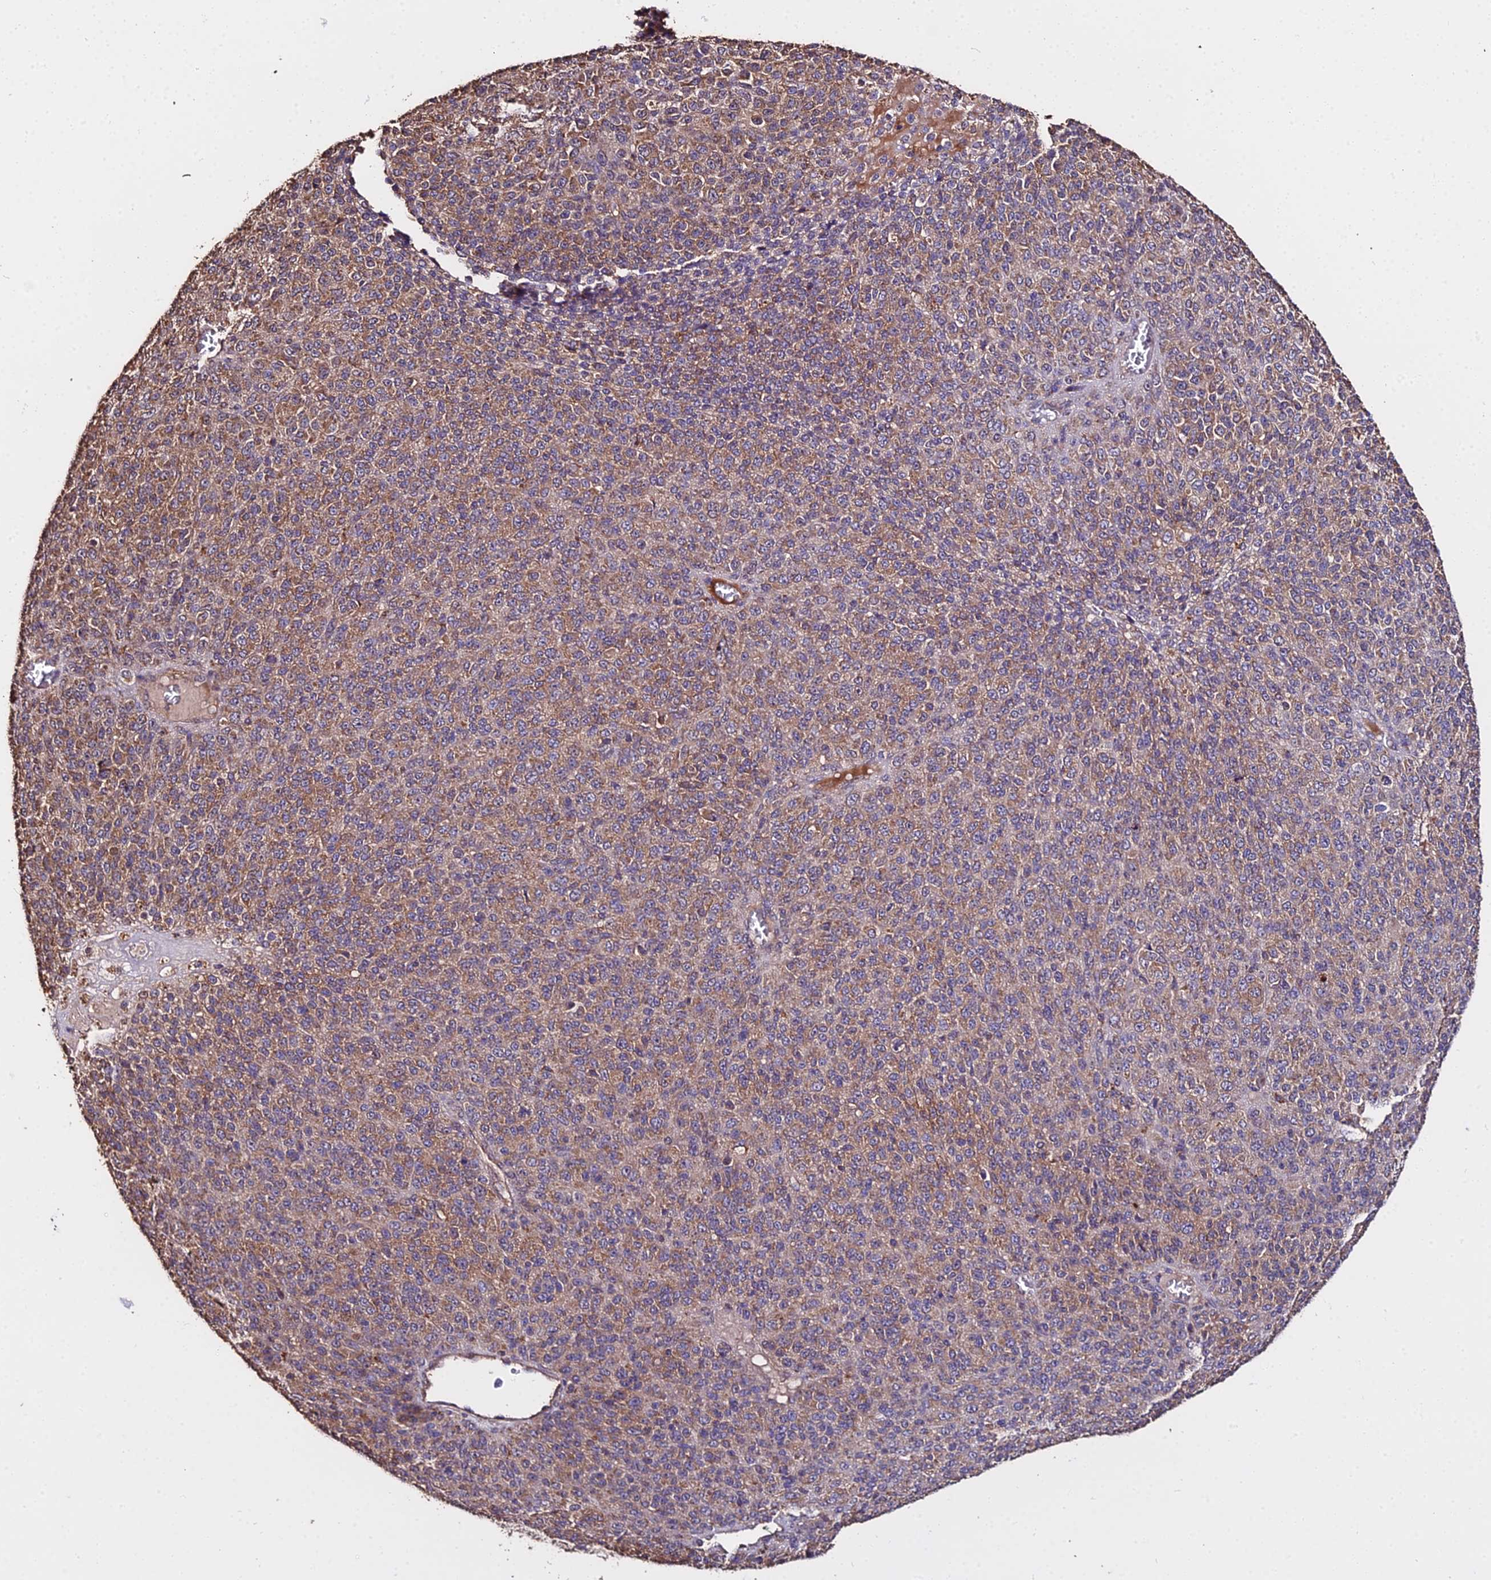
{"staining": {"intensity": "moderate", "quantity": ">75%", "location": "cytoplasmic/membranous"}, "tissue": "melanoma", "cell_type": "Tumor cells", "image_type": "cancer", "snomed": [{"axis": "morphology", "description": "Malignant melanoma, Metastatic site"}, {"axis": "topography", "description": "Brain"}], "caption": "Immunohistochemical staining of malignant melanoma (metastatic site) reveals medium levels of moderate cytoplasmic/membranous protein expression in approximately >75% of tumor cells.", "gene": "METTL13", "patient": {"sex": "female", "age": 56}}